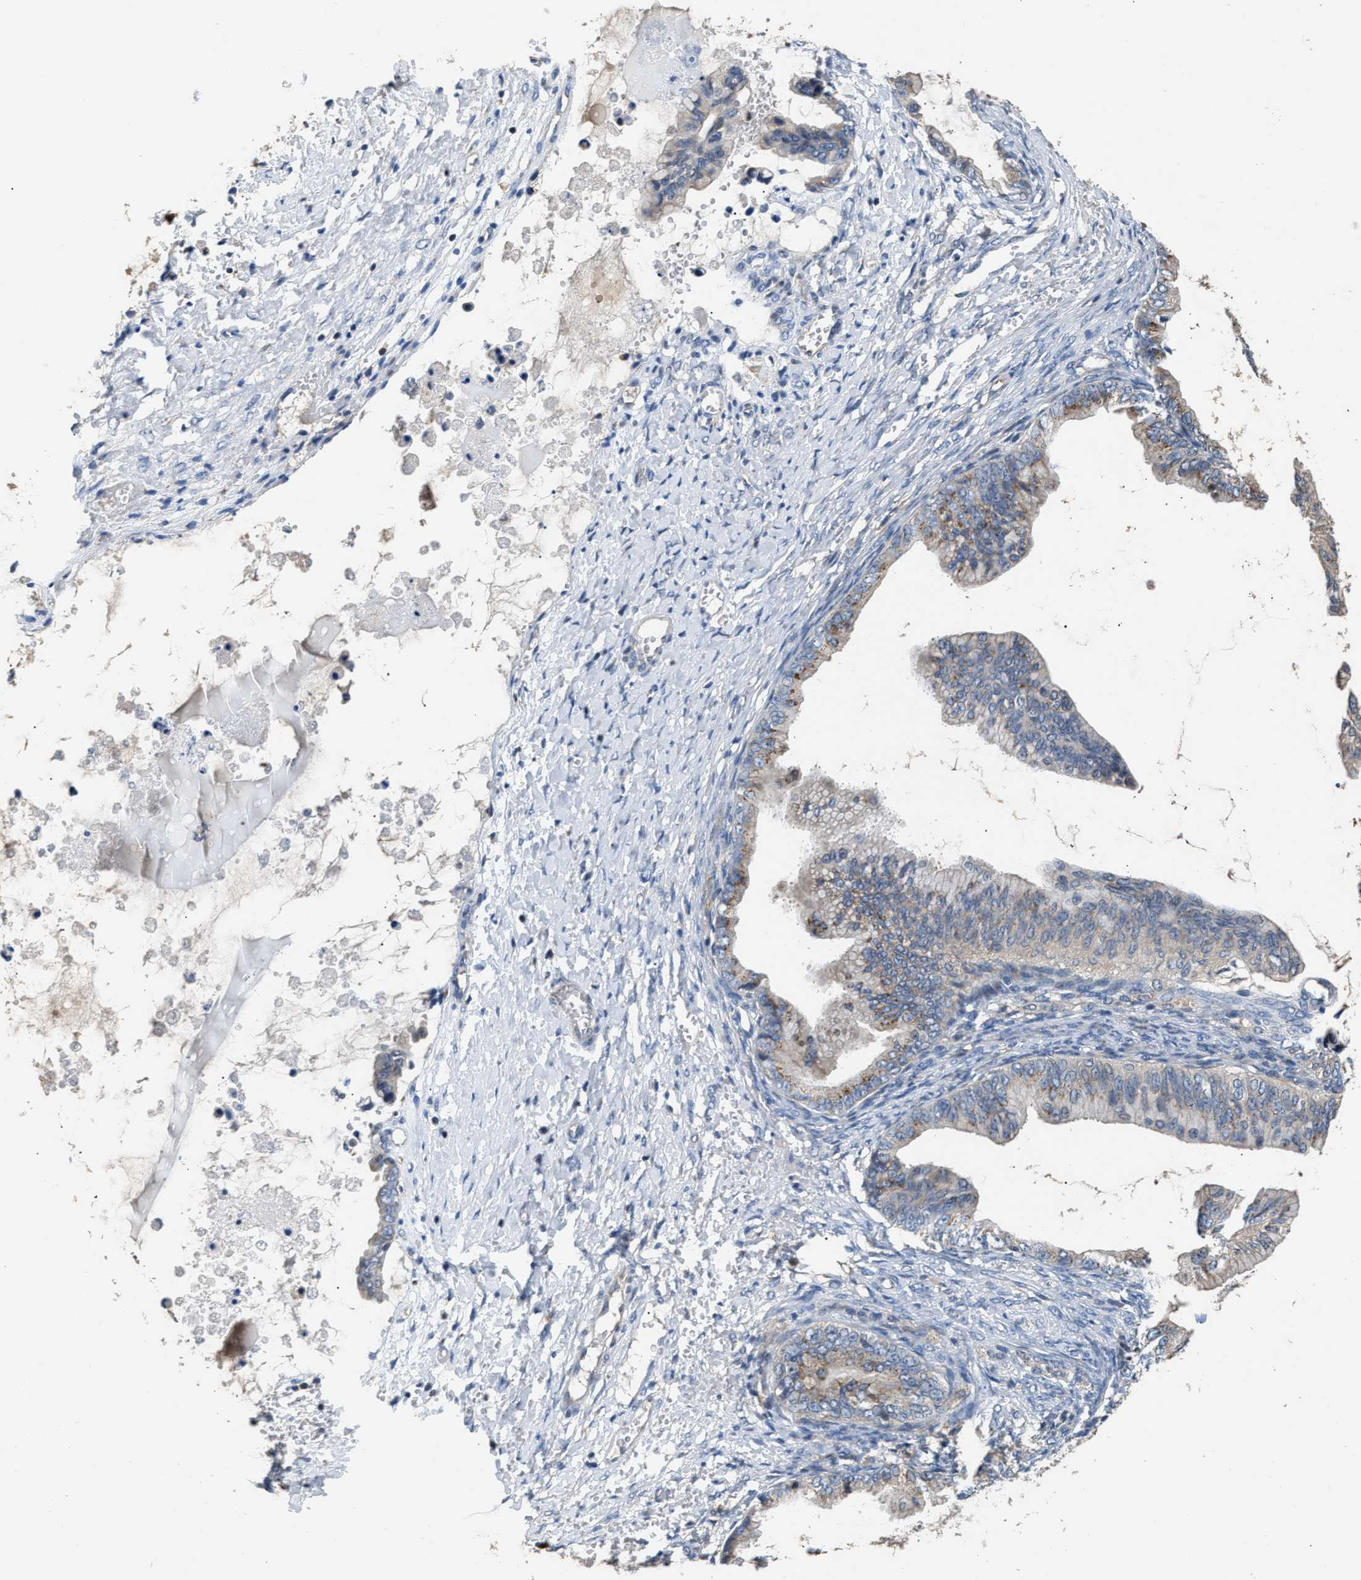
{"staining": {"intensity": "weak", "quantity": "<25%", "location": "cytoplasmic/membranous"}, "tissue": "ovarian cancer", "cell_type": "Tumor cells", "image_type": "cancer", "snomed": [{"axis": "morphology", "description": "Cystadenocarcinoma, mucinous, NOS"}, {"axis": "topography", "description": "Ovary"}], "caption": "IHC photomicrograph of human ovarian cancer (mucinous cystadenocarcinoma) stained for a protein (brown), which exhibits no staining in tumor cells.", "gene": "CHUK", "patient": {"sex": "female", "age": 36}}